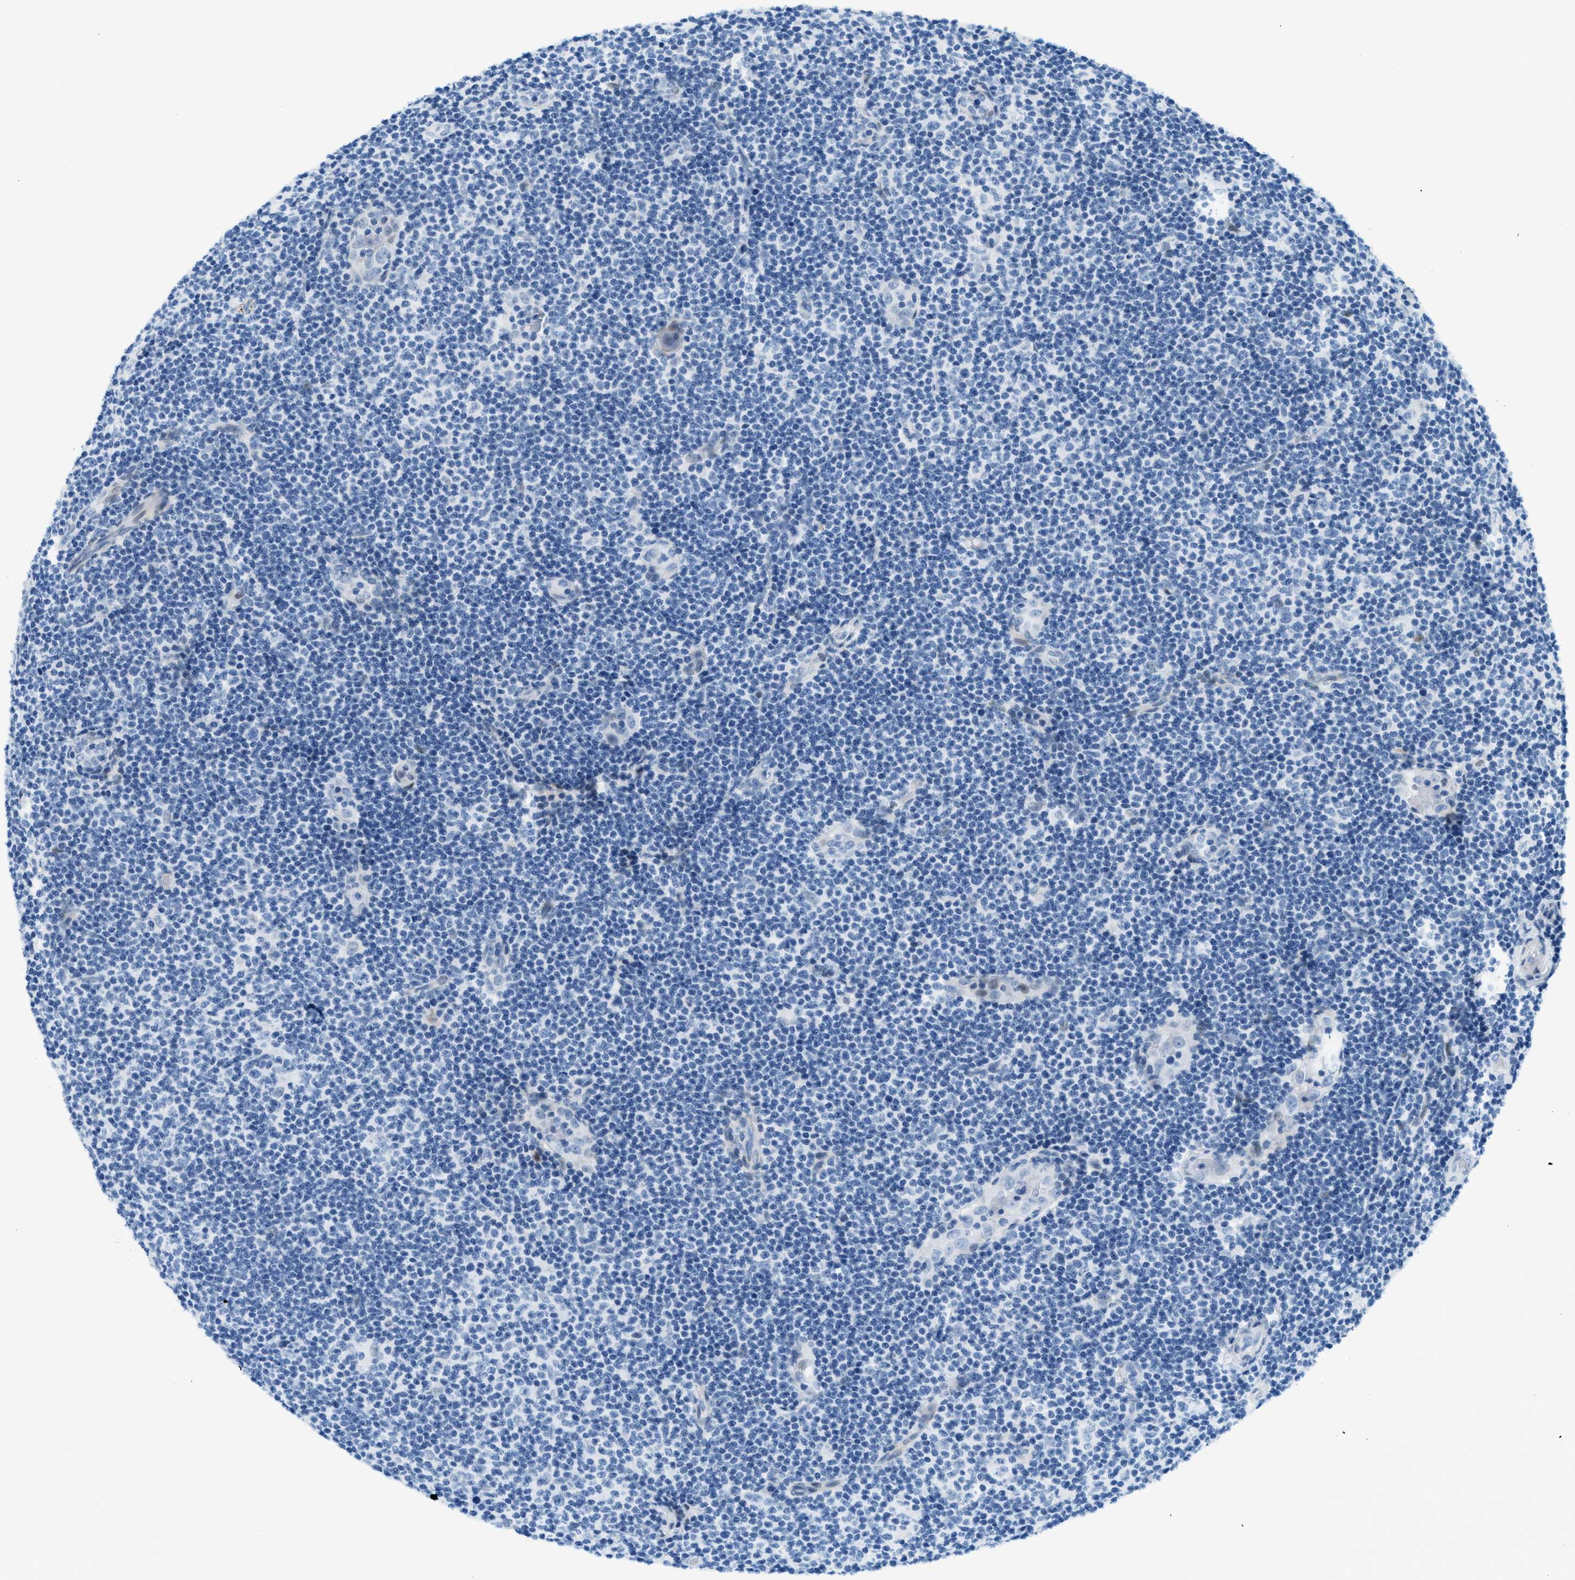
{"staining": {"intensity": "negative", "quantity": "none", "location": "none"}, "tissue": "lymphoma", "cell_type": "Tumor cells", "image_type": "cancer", "snomed": [{"axis": "morphology", "description": "Malignant lymphoma, non-Hodgkin's type, Low grade"}, {"axis": "topography", "description": "Lymph node"}], "caption": "This is an immunohistochemistry (IHC) histopathology image of malignant lymphoma, non-Hodgkin's type (low-grade). There is no expression in tumor cells.", "gene": "CYP4X1", "patient": {"sex": "male", "age": 83}}